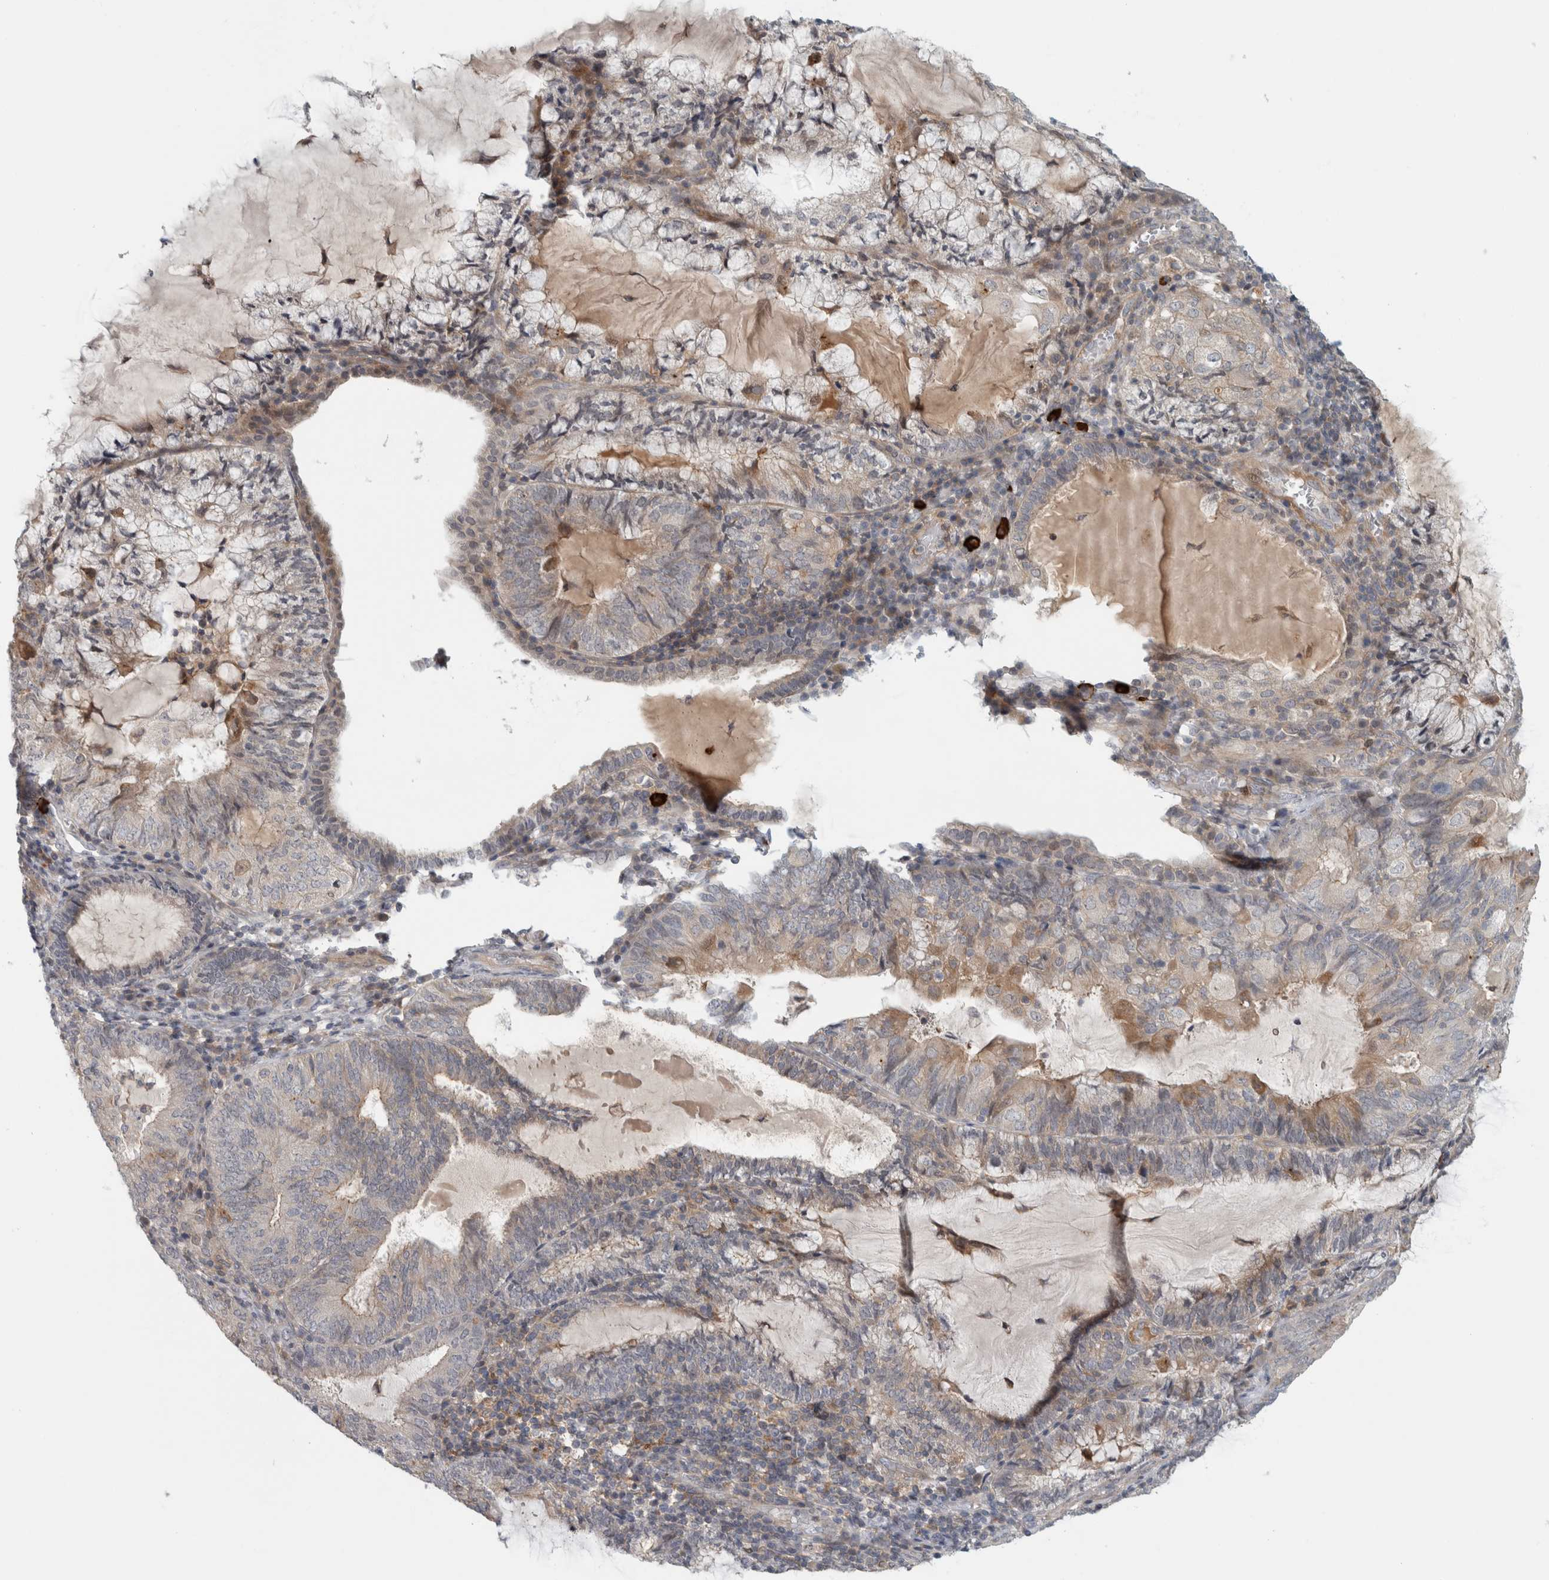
{"staining": {"intensity": "weak", "quantity": "<25%", "location": "cytoplasmic/membranous"}, "tissue": "endometrial cancer", "cell_type": "Tumor cells", "image_type": "cancer", "snomed": [{"axis": "morphology", "description": "Adenocarcinoma, NOS"}, {"axis": "topography", "description": "Endometrium"}], "caption": "Tumor cells are negative for brown protein staining in endometrial cancer.", "gene": "ZNF804B", "patient": {"sex": "female", "age": 81}}